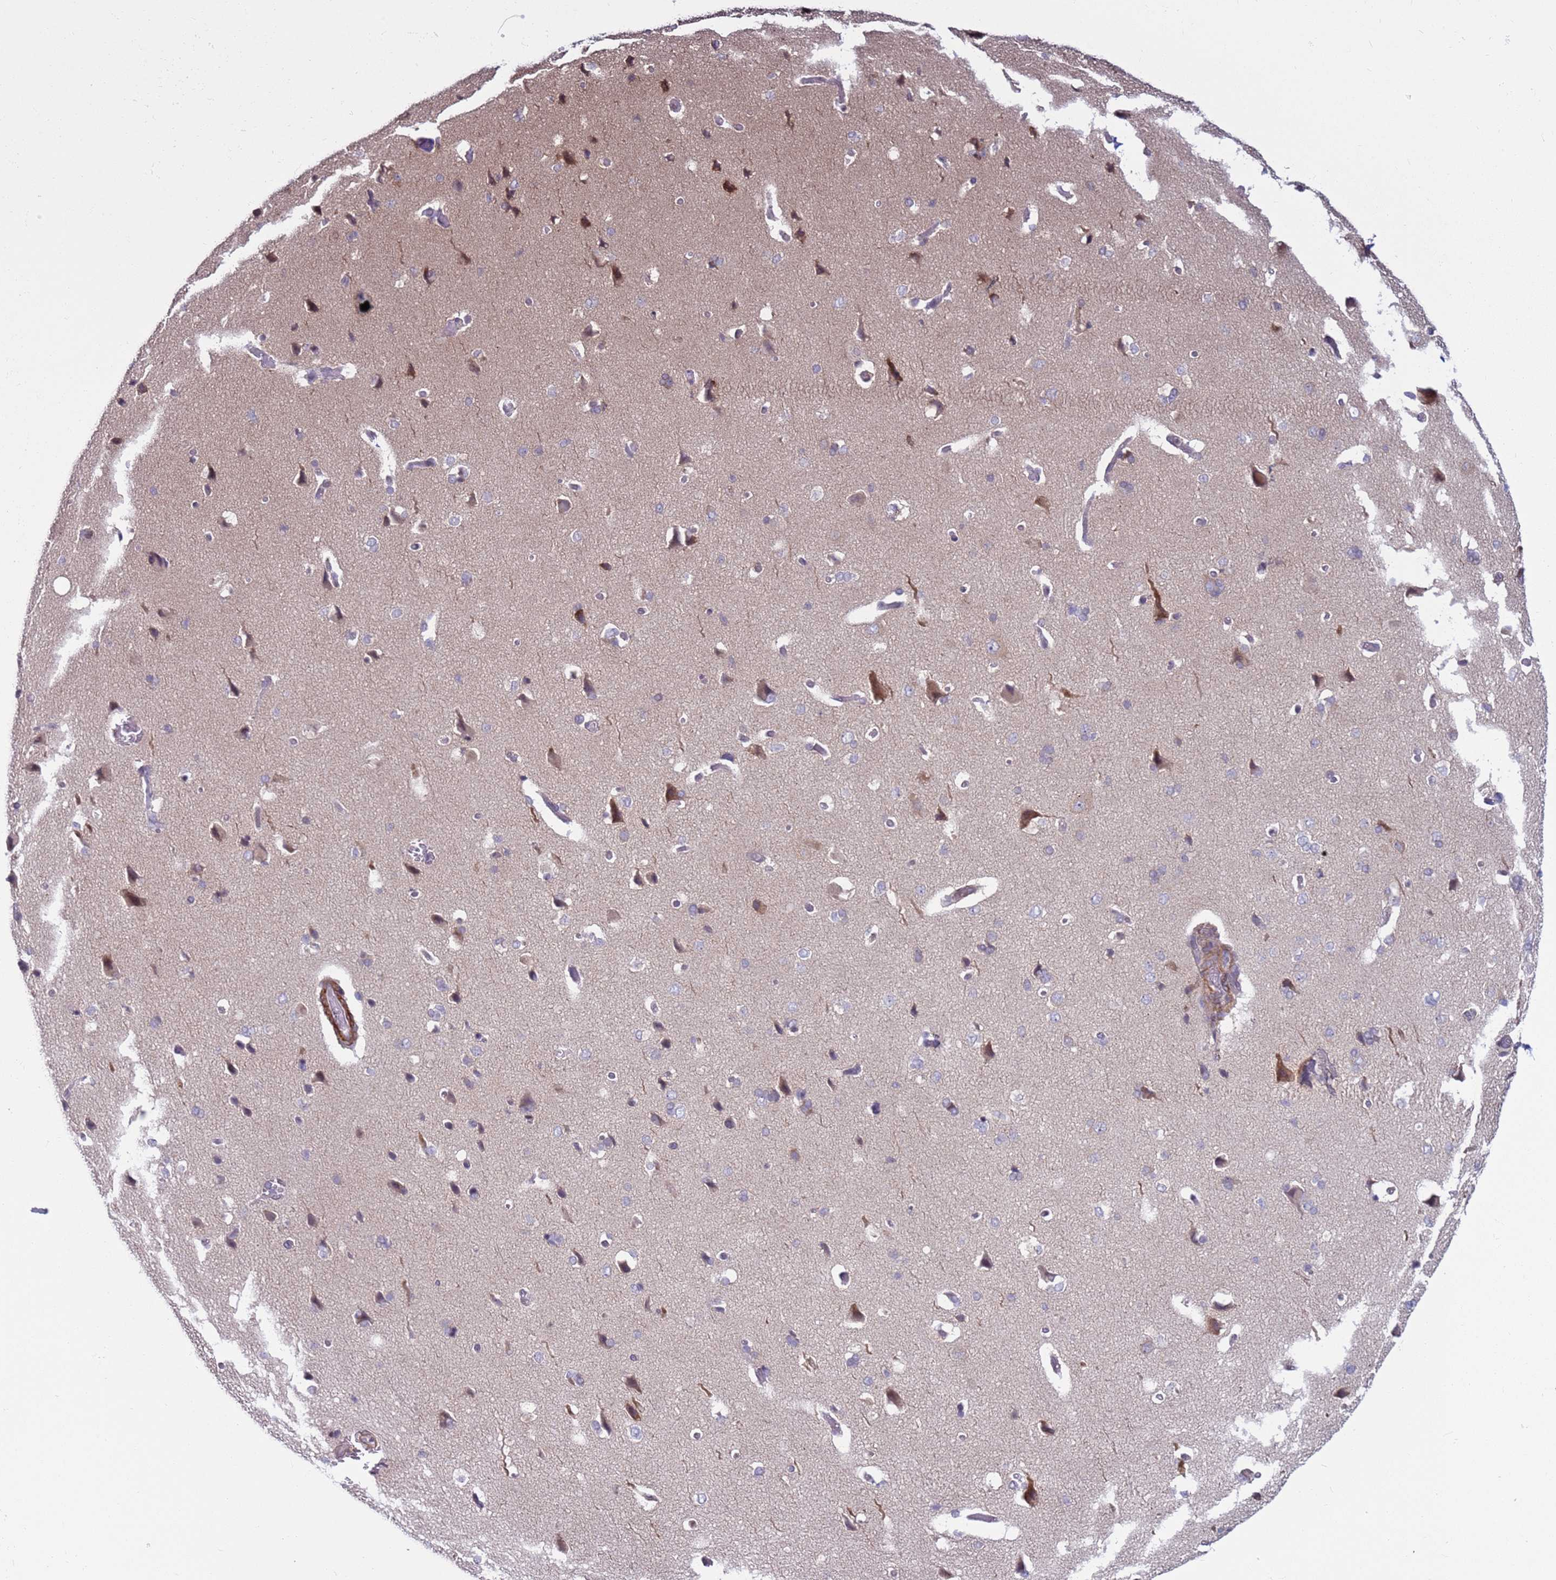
{"staining": {"intensity": "strong", "quantity": "<25%", "location": "cytoplasmic/membranous"}, "tissue": "cerebral cortex", "cell_type": "Endothelial cells", "image_type": "normal", "snomed": [{"axis": "morphology", "description": "Normal tissue, NOS"}, {"axis": "topography", "description": "Cerebral cortex"}], "caption": "Approximately <25% of endothelial cells in unremarkable human cerebral cortex show strong cytoplasmic/membranous protein expression as visualized by brown immunohistochemical staining.", "gene": "SNAPC4", "patient": {"sex": "male", "age": 62}}